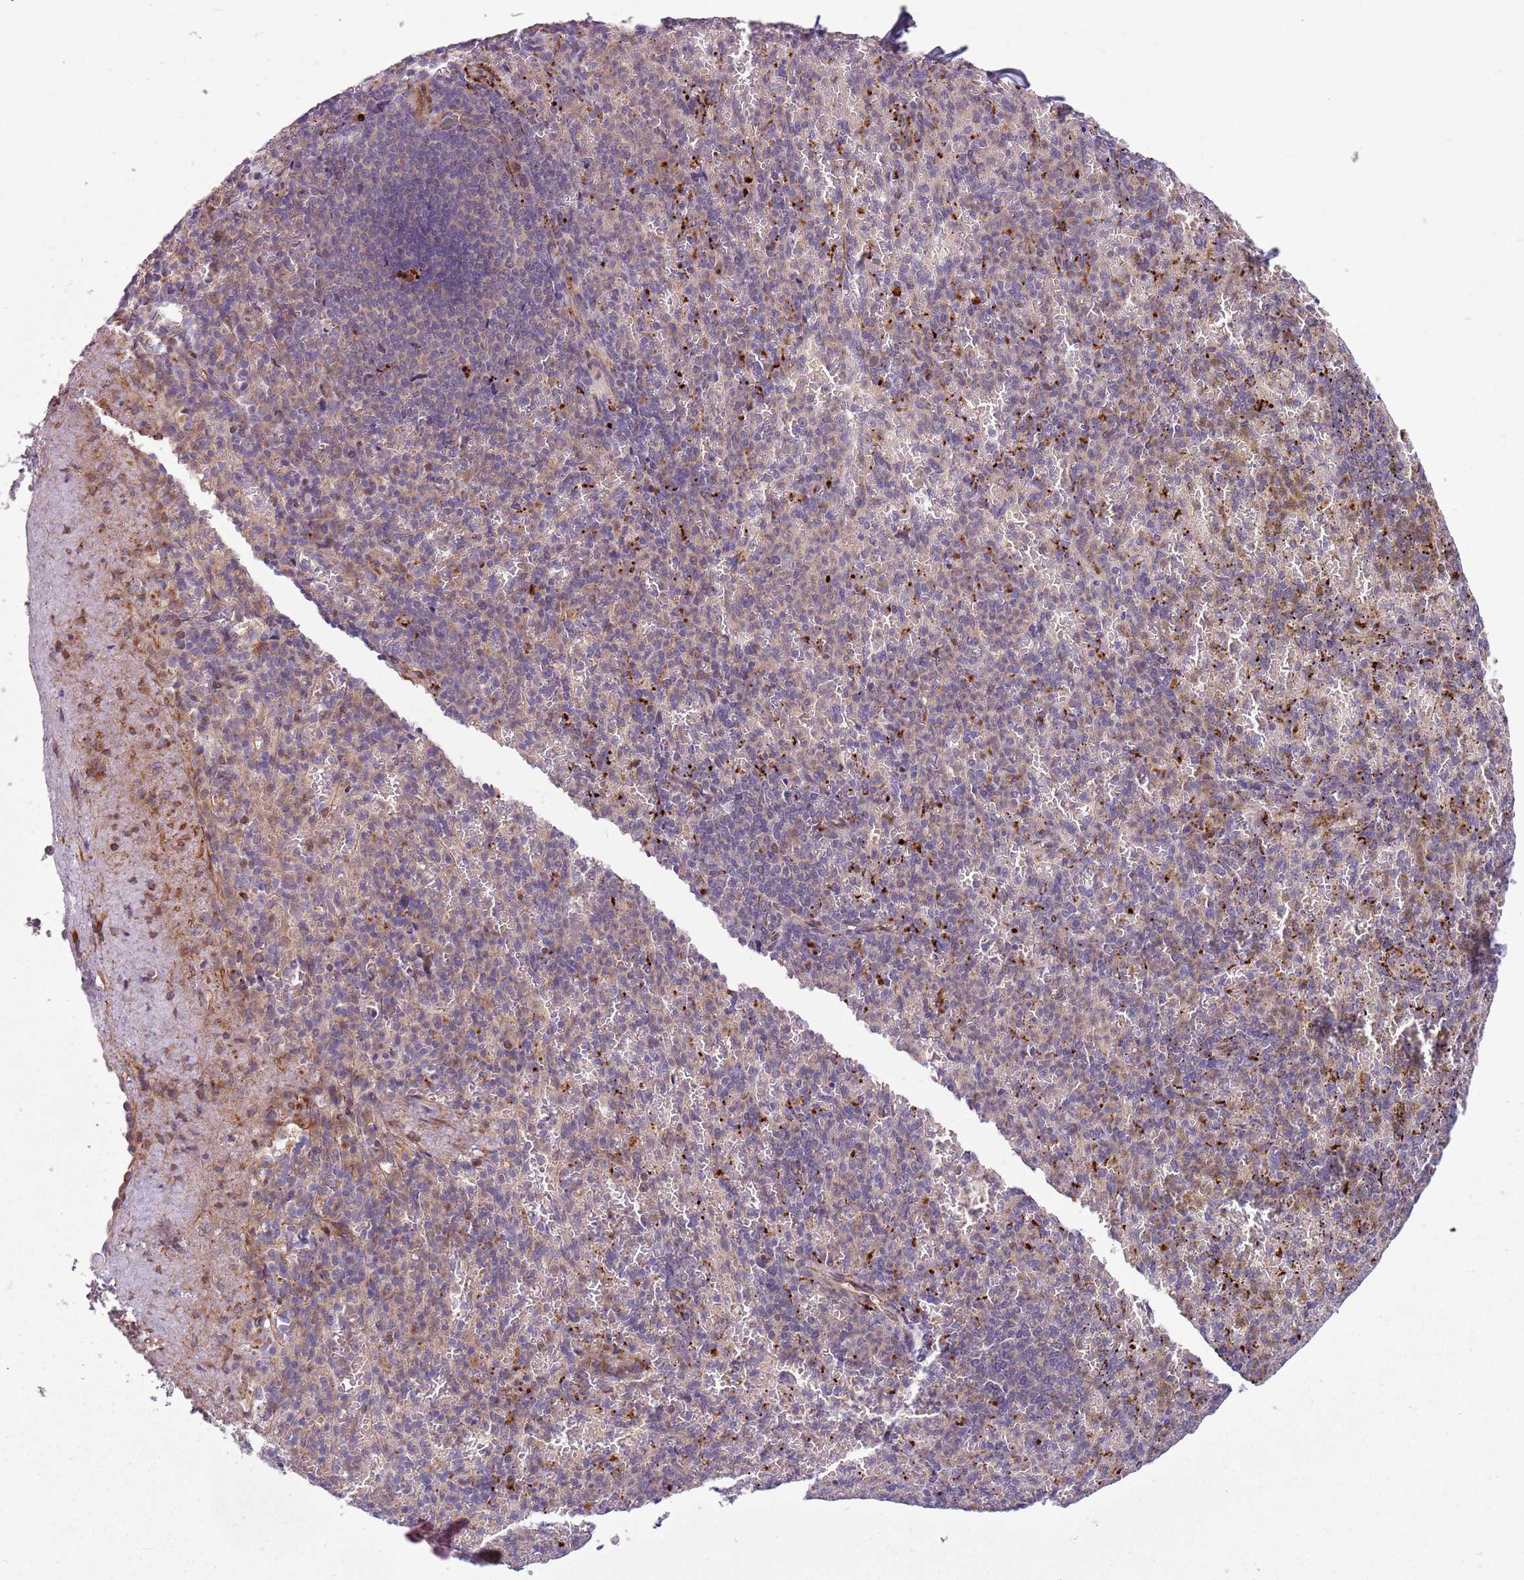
{"staining": {"intensity": "strong", "quantity": "<25%", "location": "cytoplasmic/membranous"}, "tissue": "spleen", "cell_type": "Cells in red pulp", "image_type": "normal", "snomed": [{"axis": "morphology", "description": "Normal tissue, NOS"}, {"axis": "topography", "description": "Spleen"}], "caption": "Immunohistochemistry (IHC) of unremarkable human spleen exhibits medium levels of strong cytoplasmic/membranous expression in about <25% of cells in red pulp.", "gene": "PVRIG", "patient": {"sex": "female", "age": 74}}